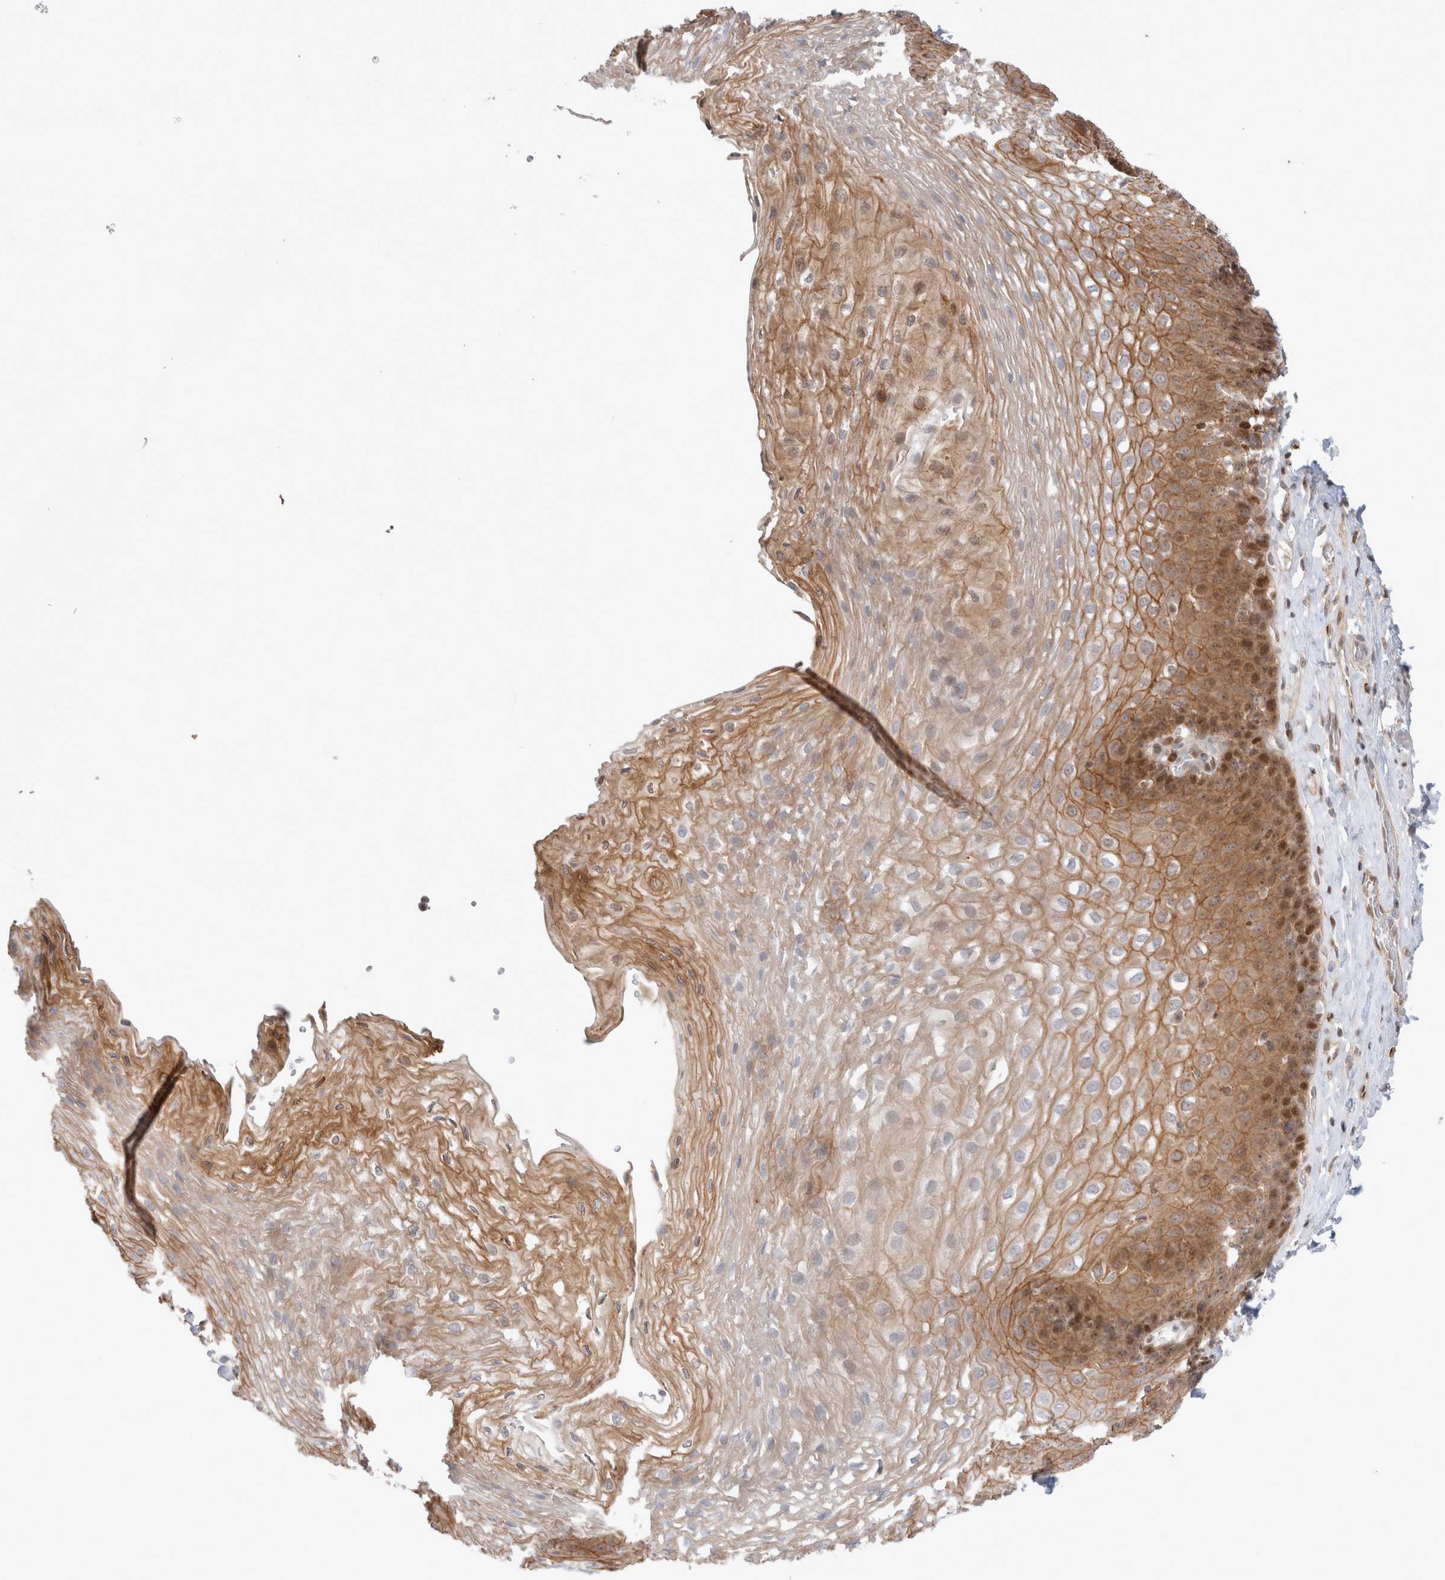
{"staining": {"intensity": "strong", "quantity": ">75%", "location": "cytoplasmic/membranous,nuclear"}, "tissue": "esophagus", "cell_type": "Squamous epithelial cells", "image_type": "normal", "snomed": [{"axis": "morphology", "description": "Normal tissue, NOS"}, {"axis": "topography", "description": "Esophagus"}], "caption": "A brown stain highlights strong cytoplasmic/membranous,nuclear staining of a protein in squamous epithelial cells of unremarkable esophagus. Ihc stains the protein of interest in brown and the nuclei are stained blue.", "gene": "TCF4", "patient": {"sex": "female", "age": 66}}